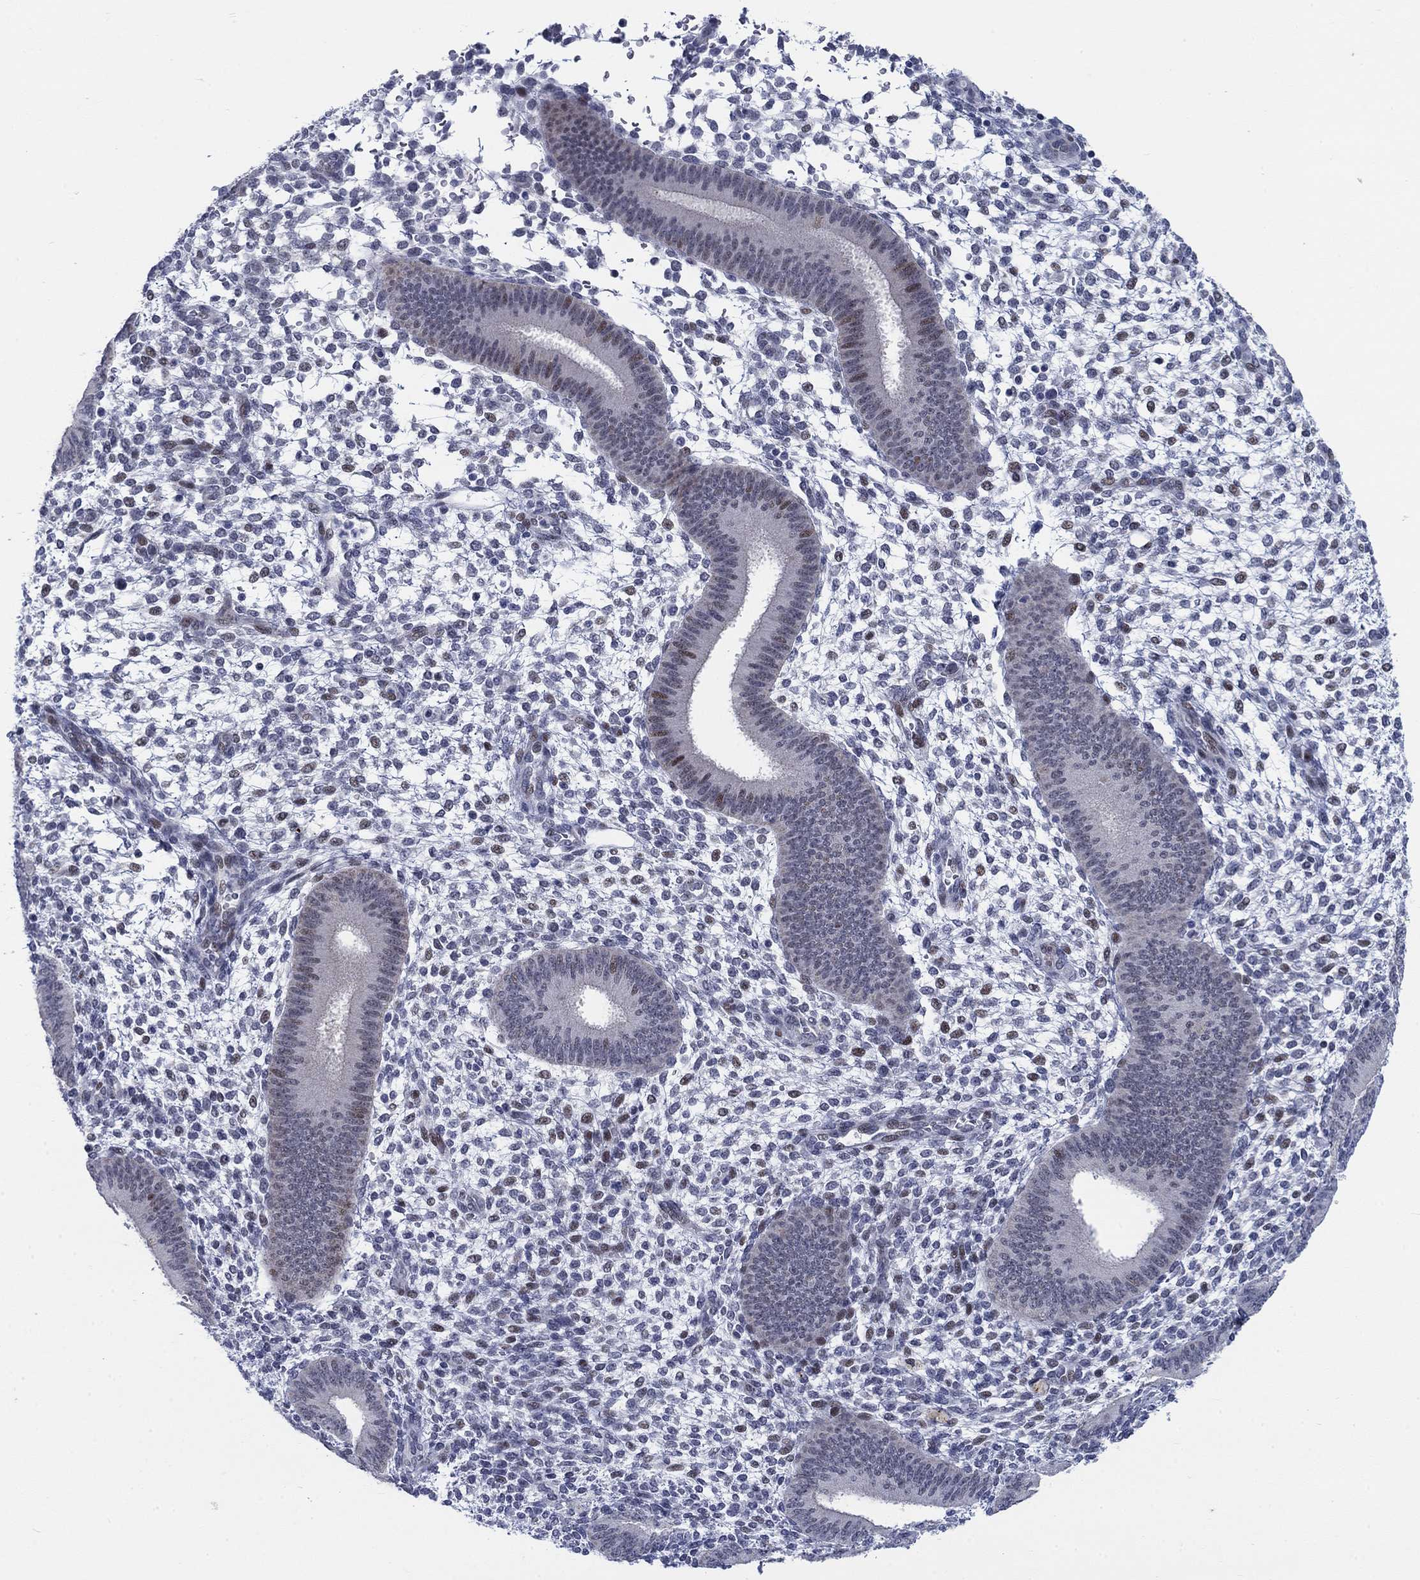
{"staining": {"intensity": "moderate", "quantity": "<25%", "location": "nuclear"}, "tissue": "endometrium", "cell_type": "Cells in endometrial stroma", "image_type": "normal", "snomed": [{"axis": "morphology", "description": "Normal tissue, NOS"}, {"axis": "topography", "description": "Endometrium"}], "caption": "Brown immunohistochemical staining in unremarkable endometrium demonstrates moderate nuclear staining in about <25% of cells in endometrial stroma. Ihc stains the protein of interest in brown and the nuclei are stained blue.", "gene": "NEU3", "patient": {"sex": "female", "age": 39}}